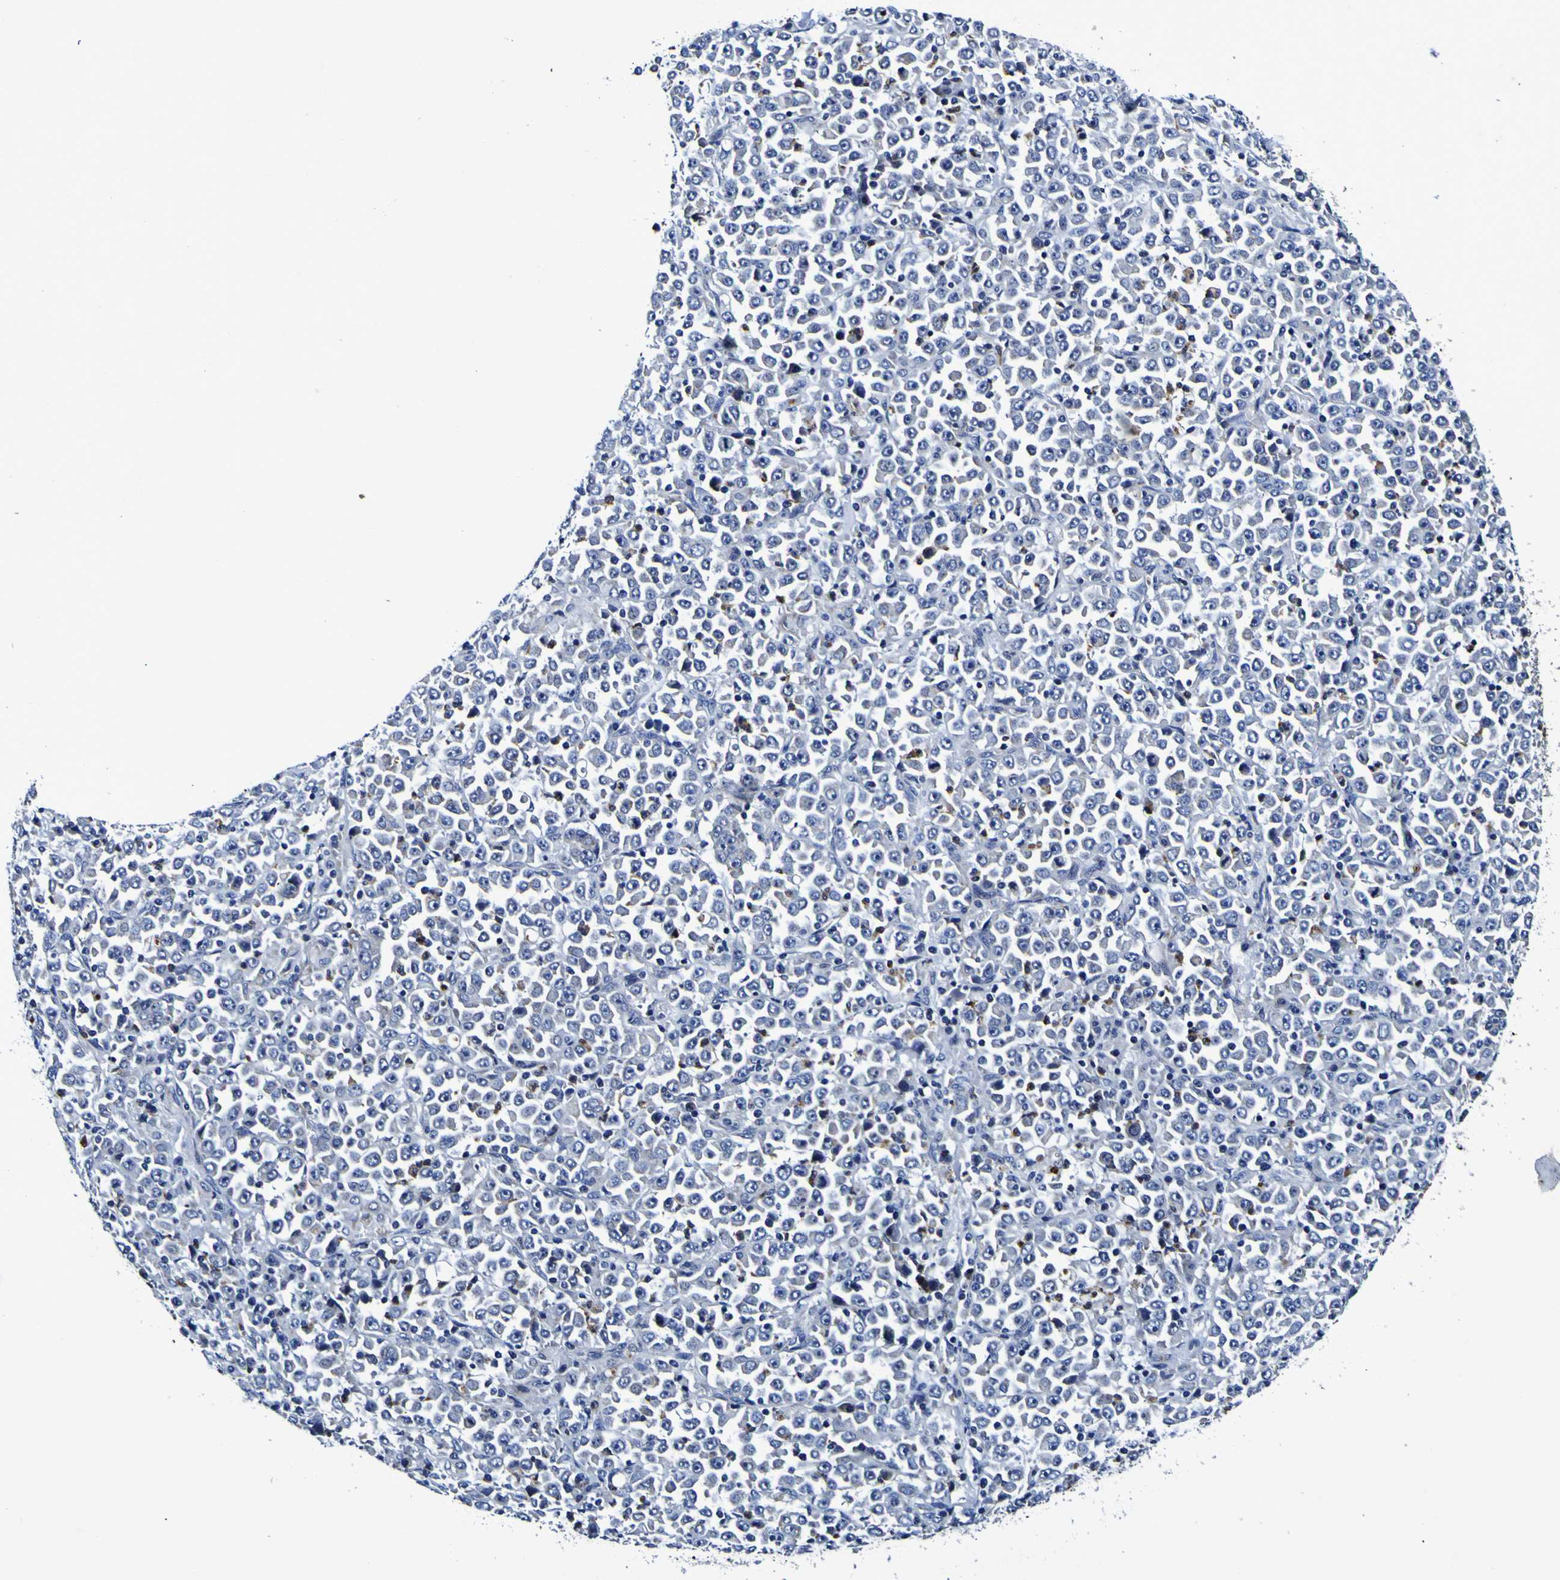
{"staining": {"intensity": "negative", "quantity": "none", "location": "none"}, "tissue": "stomach cancer", "cell_type": "Tumor cells", "image_type": "cancer", "snomed": [{"axis": "morphology", "description": "Normal tissue, NOS"}, {"axis": "morphology", "description": "Adenocarcinoma, NOS"}, {"axis": "topography", "description": "Stomach, upper"}, {"axis": "topography", "description": "Stomach"}], "caption": "Histopathology image shows no significant protein expression in tumor cells of stomach cancer.", "gene": "PANK4", "patient": {"sex": "male", "age": 59}}